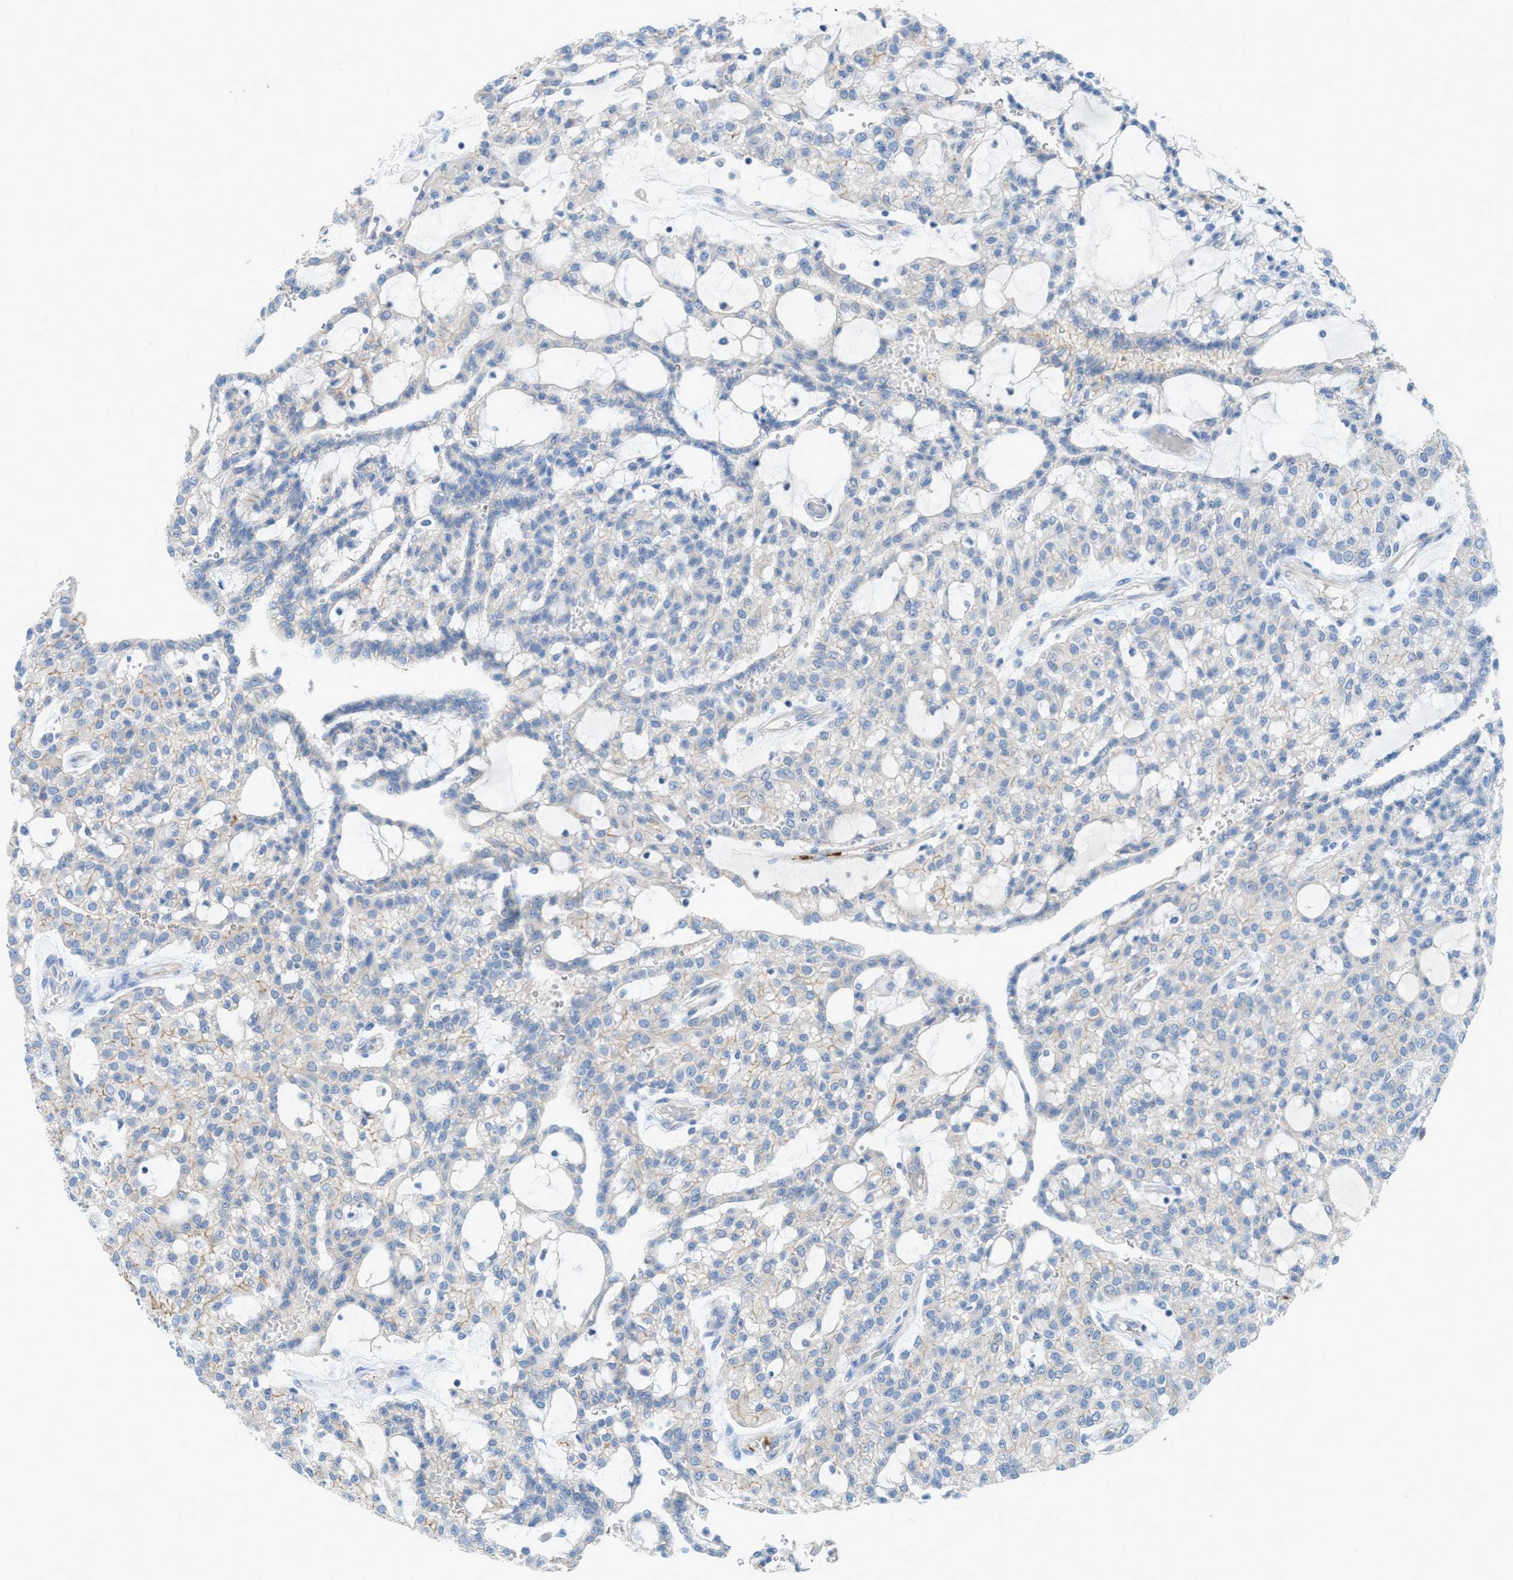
{"staining": {"intensity": "negative", "quantity": "none", "location": "none"}, "tissue": "renal cancer", "cell_type": "Tumor cells", "image_type": "cancer", "snomed": [{"axis": "morphology", "description": "Adenocarcinoma, NOS"}, {"axis": "topography", "description": "Kidney"}], "caption": "Immunohistochemistry micrograph of human renal cancer stained for a protein (brown), which reveals no positivity in tumor cells.", "gene": "CMTM1", "patient": {"sex": "male", "age": 63}}